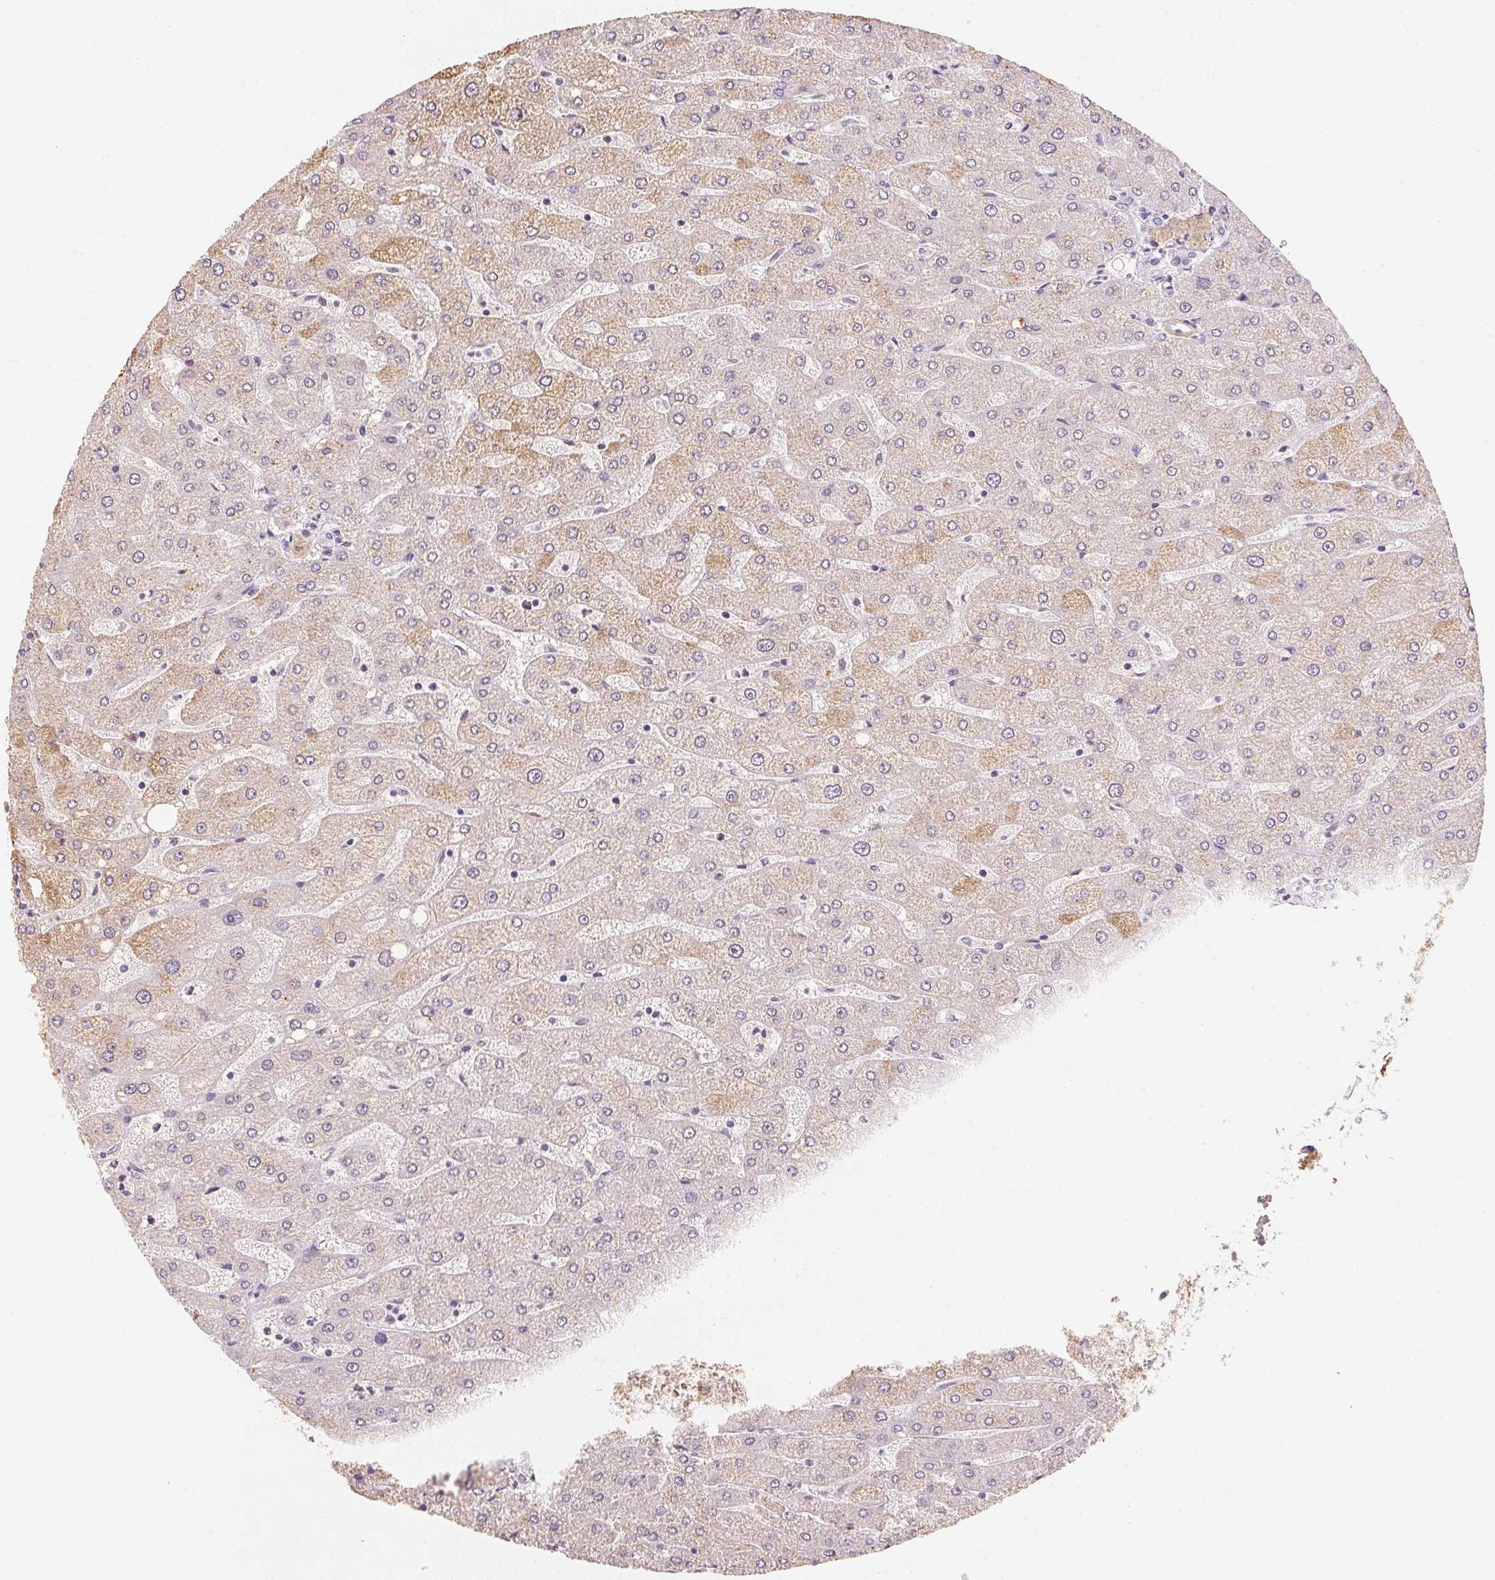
{"staining": {"intensity": "negative", "quantity": "none", "location": "none"}, "tissue": "liver", "cell_type": "Cholangiocytes", "image_type": "normal", "snomed": [{"axis": "morphology", "description": "Normal tissue, NOS"}, {"axis": "topography", "description": "Liver"}], "caption": "Immunohistochemistry micrograph of benign human liver stained for a protein (brown), which displays no staining in cholangiocytes.", "gene": "SMTN", "patient": {"sex": "male", "age": 67}}